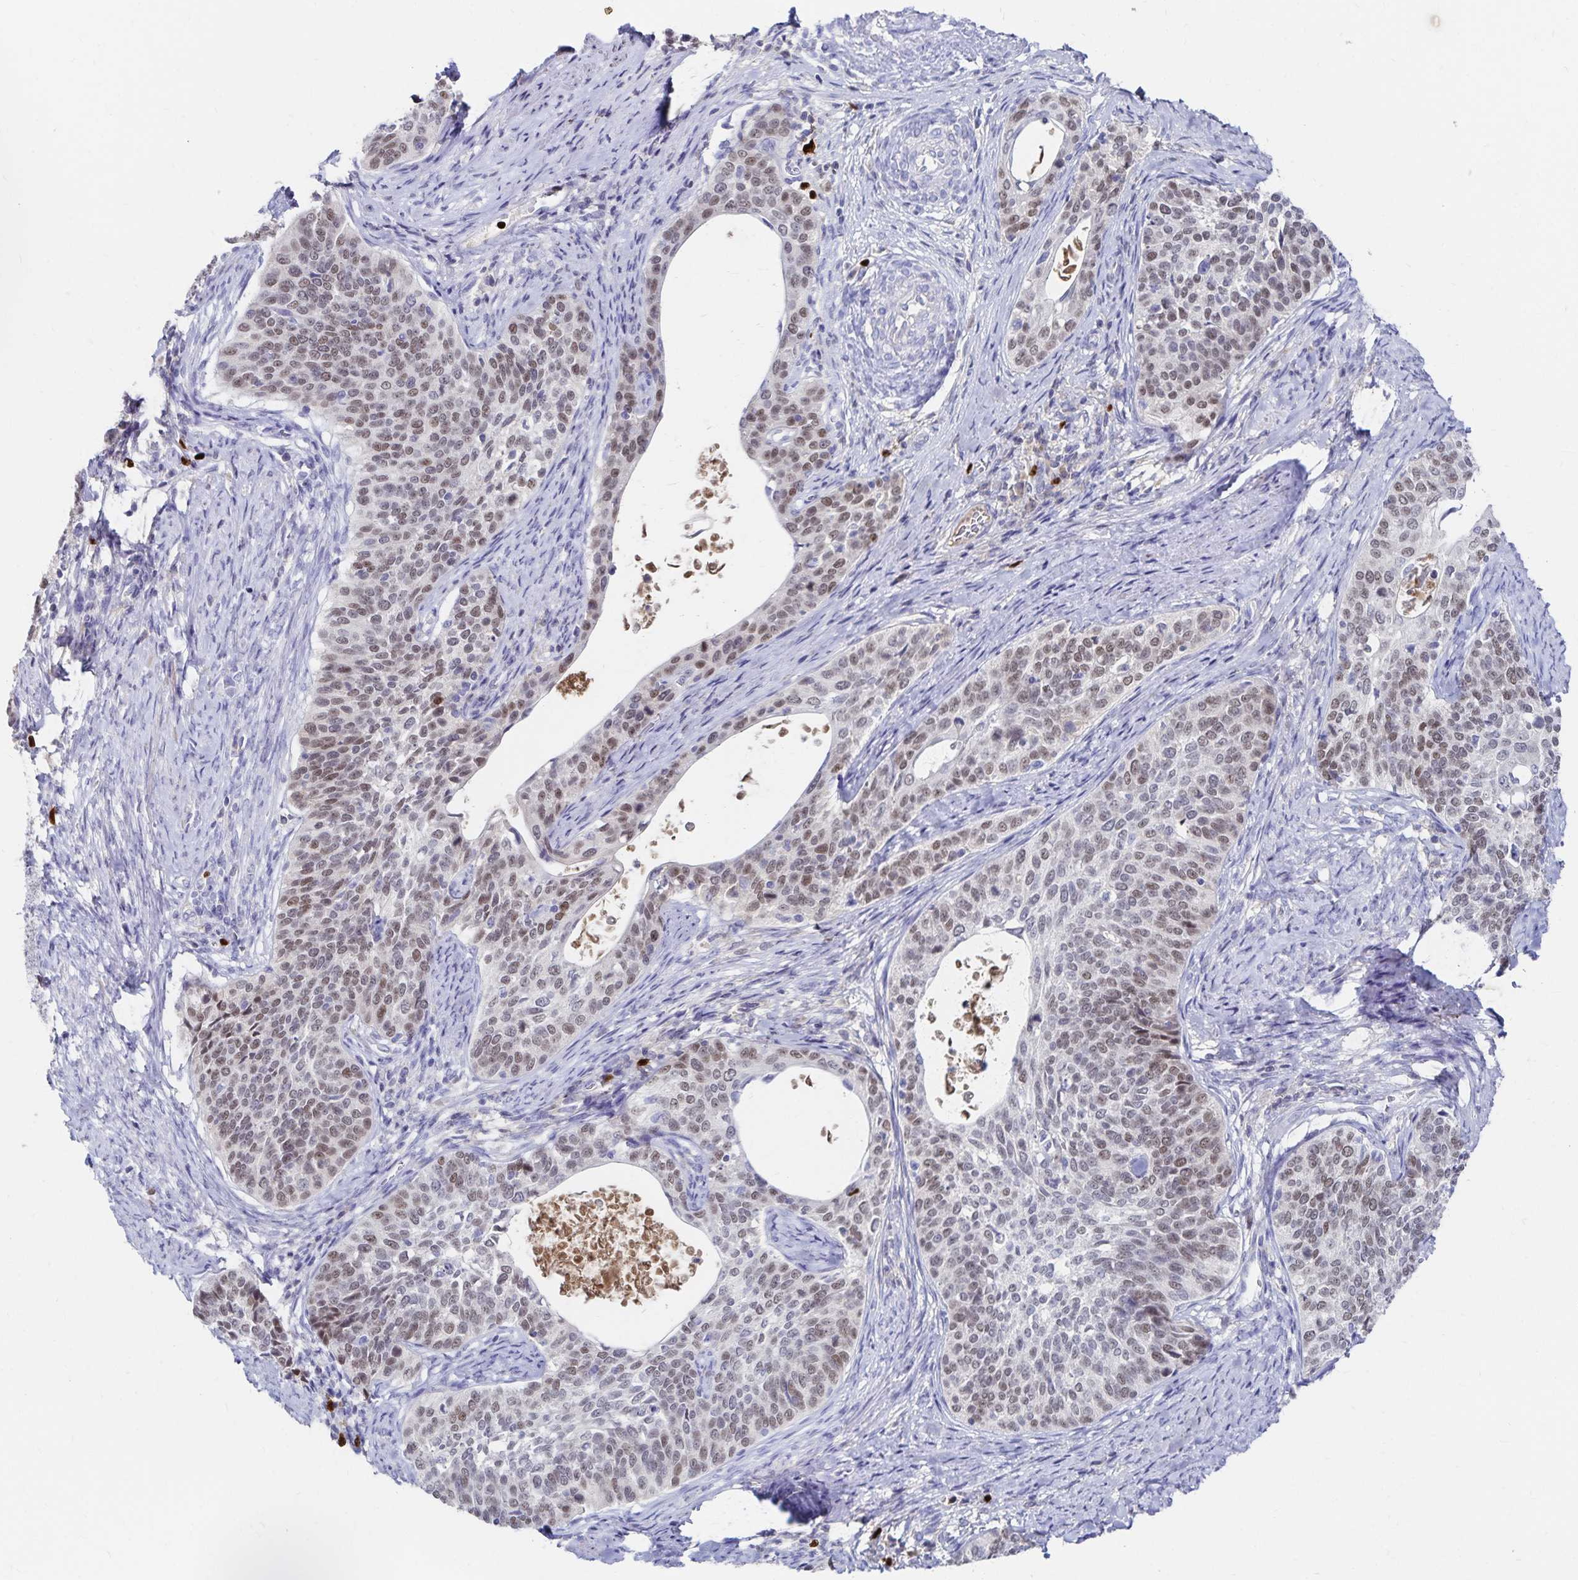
{"staining": {"intensity": "weak", "quantity": "25%-75%", "location": "nuclear"}, "tissue": "cervical cancer", "cell_type": "Tumor cells", "image_type": "cancer", "snomed": [{"axis": "morphology", "description": "Squamous cell carcinoma, NOS"}, {"axis": "topography", "description": "Cervix"}], "caption": "Immunohistochemical staining of cervical cancer (squamous cell carcinoma) shows low levels of weak nuclear protein staining in approximately 25%-75% of tumor cells.", "gene": "PAX5", "patient": {"sex": "female", "age": 69}}